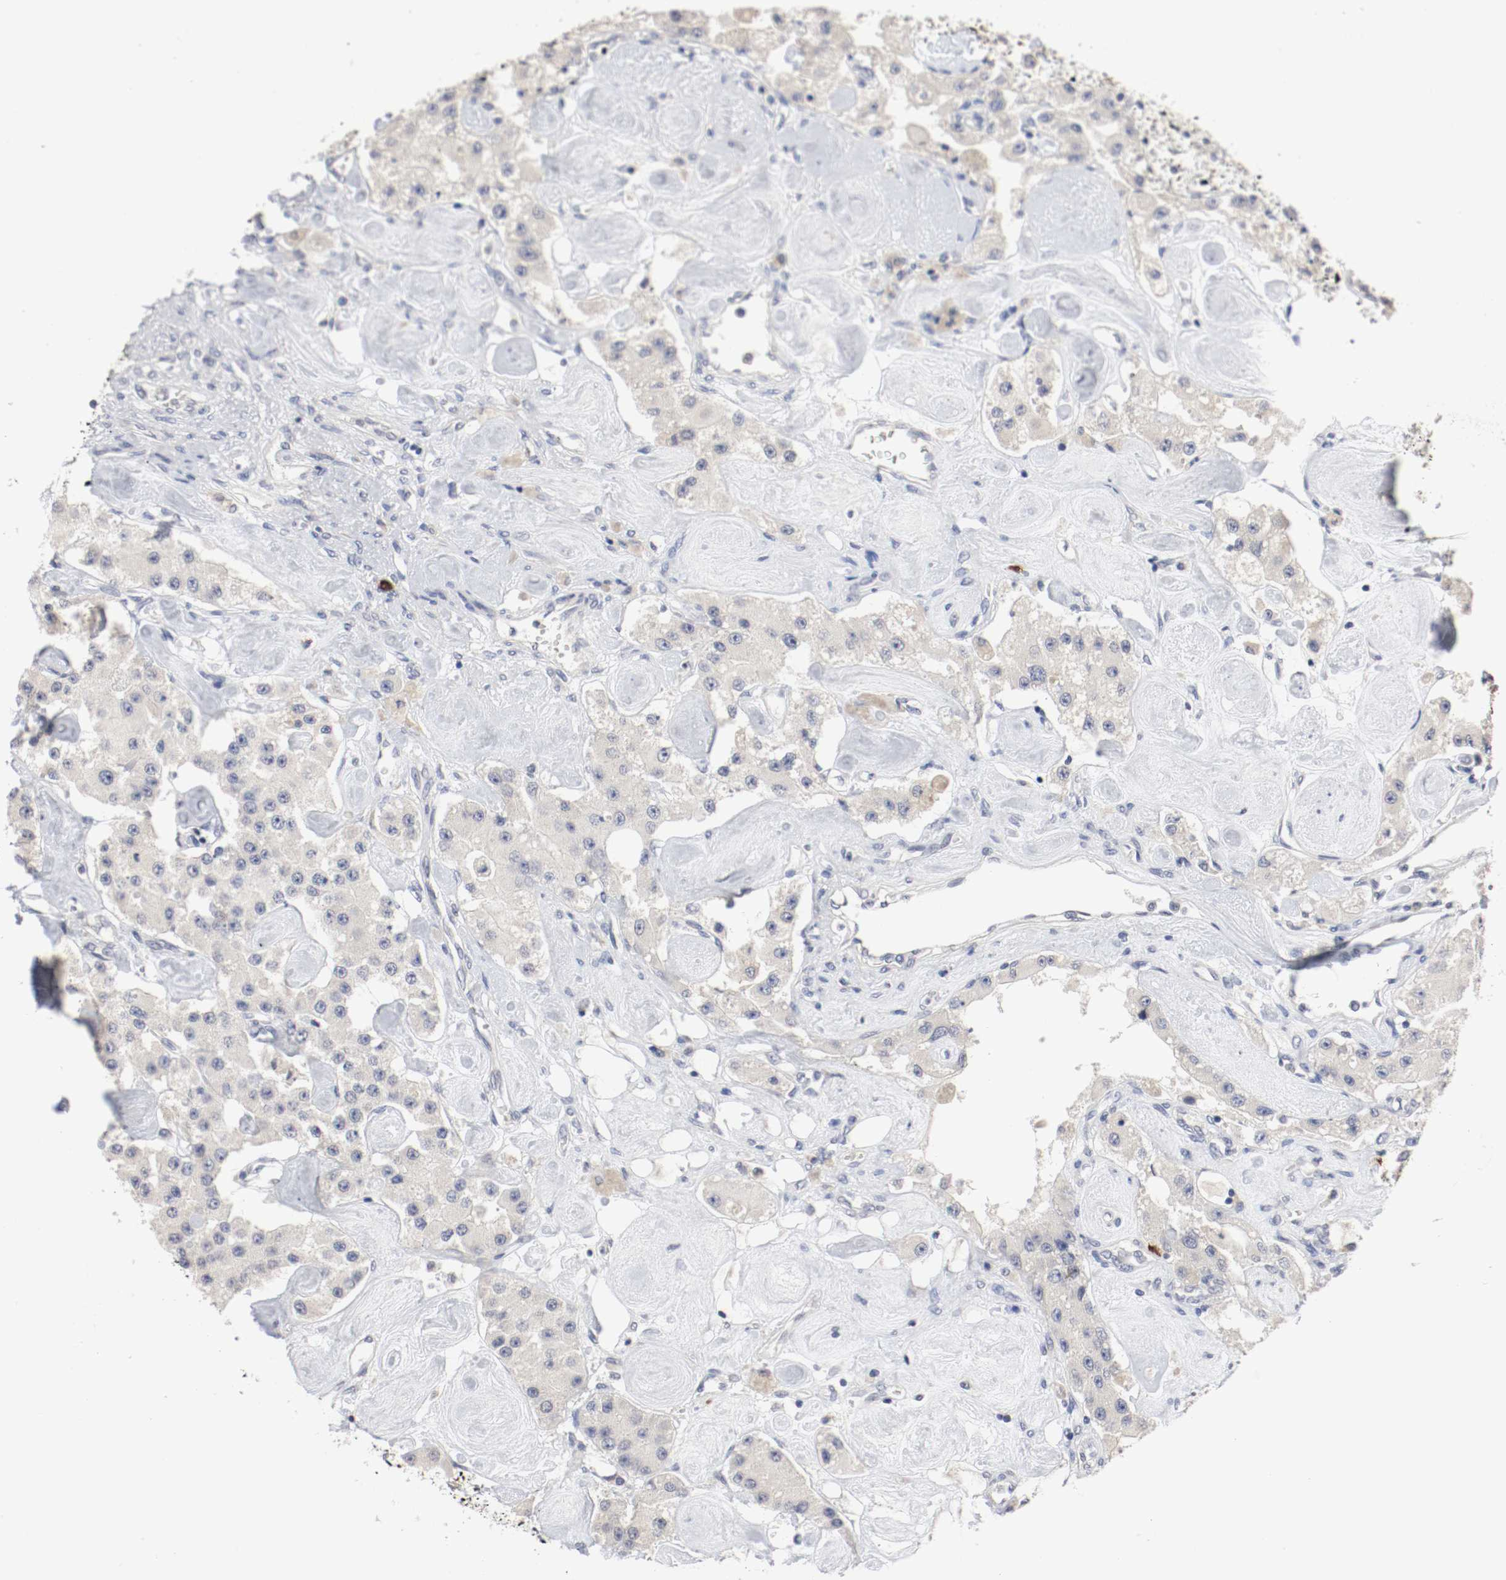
{"staining": {"intensity": "negative", "quantity": "none", "location": "none"}, "tissue": "carcinoid", "cell_type": "Tumor cells", "image_type": "cancer", "snomed": [{"axis": "morphology", "description": "Carcinoid, malignant, NOS"}, {"axis": "topography", "description": "Pancreas"}], "caption": "Tumor cells are negative for protein expression in human malignant carcinoid.", "gene": "CEBPE", "patient": {"sex": "male", "age": 41}}